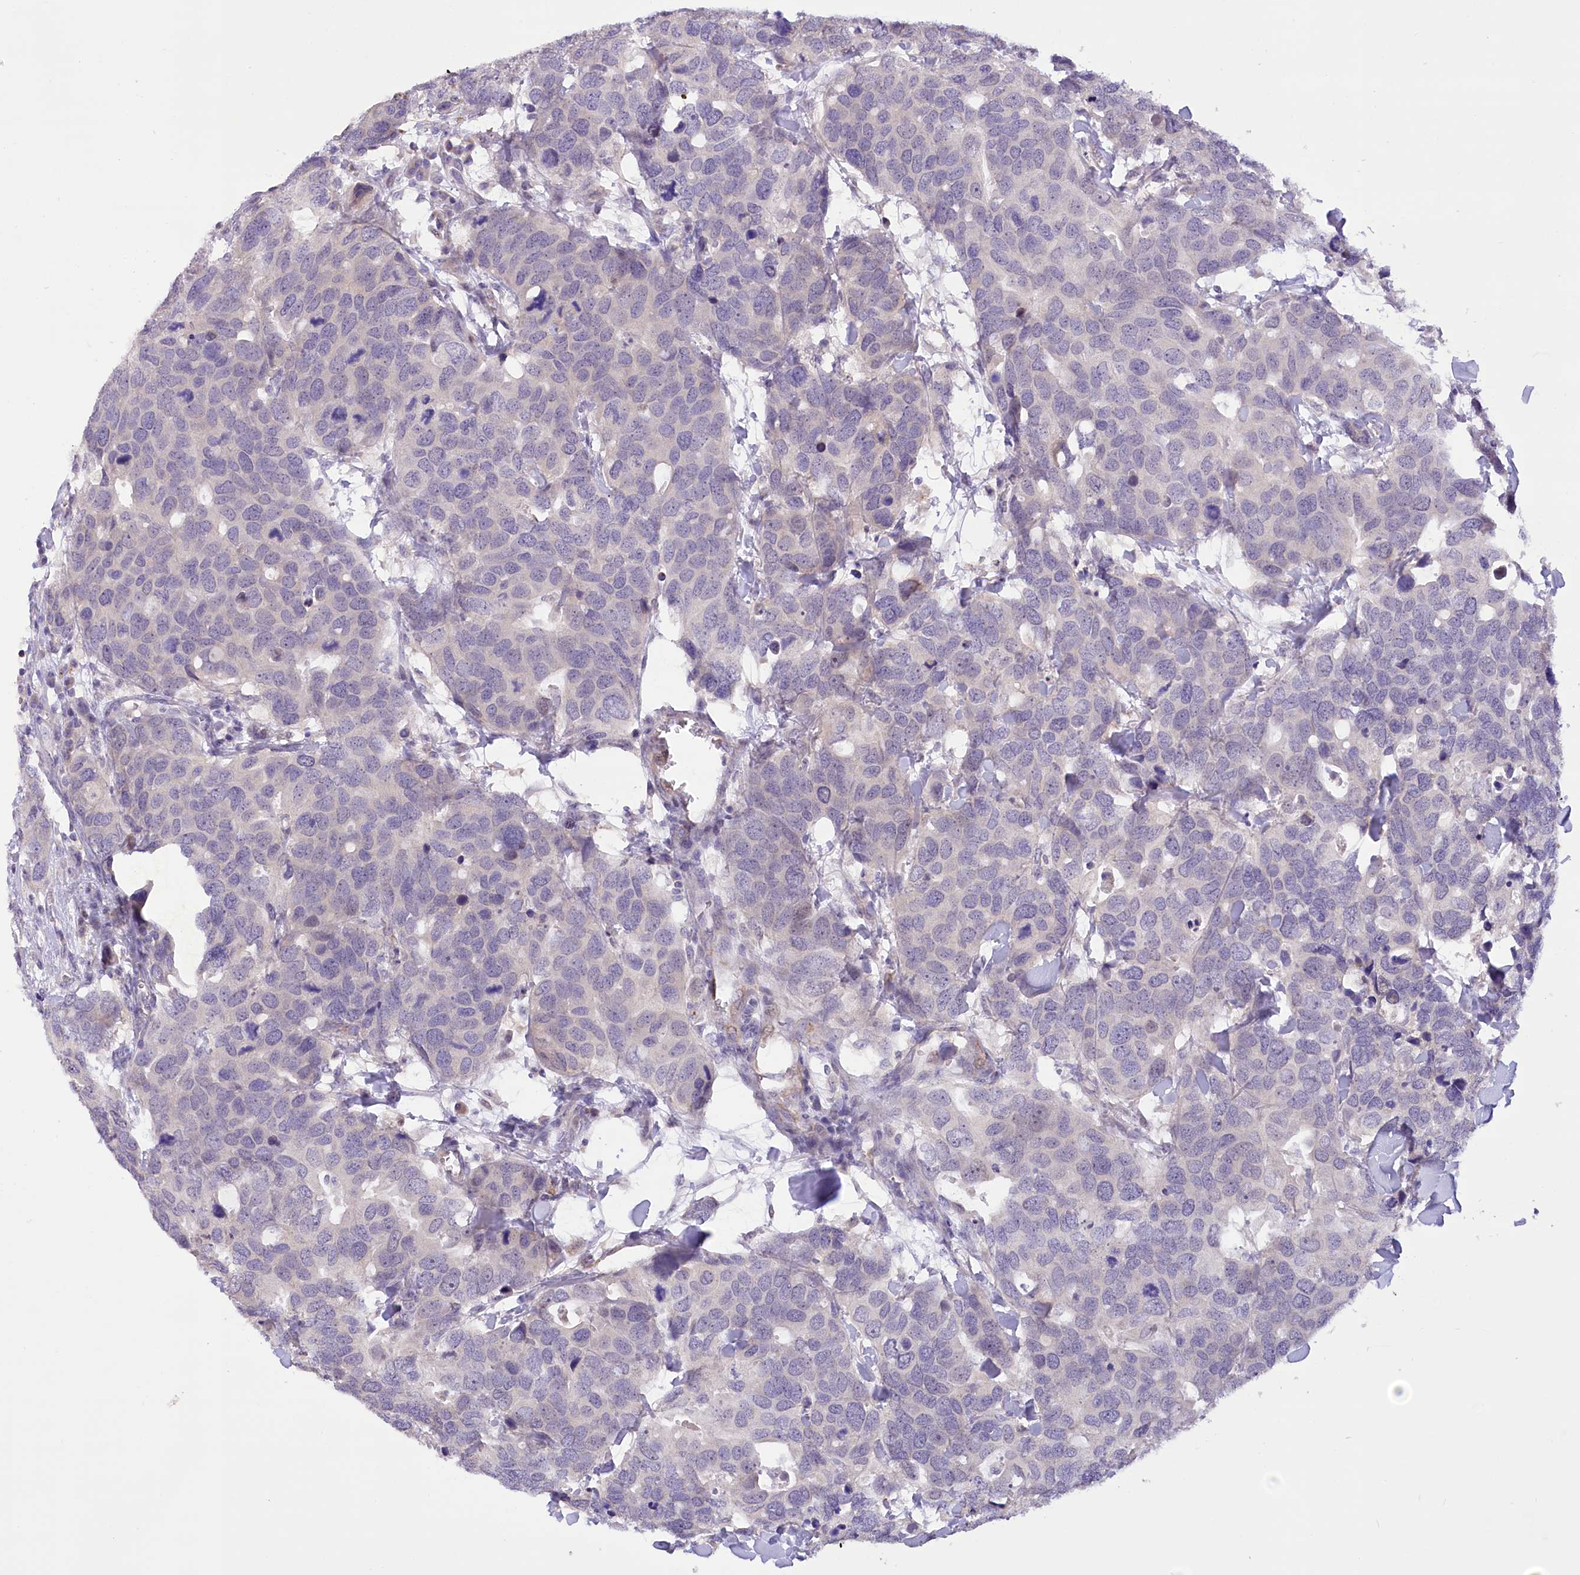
{"staining": {"intensity": "negative", "quantity": "none", "location": "none"}, "tissue": "breast cancer", "cell_type": "Tumor cells", "image_type": "cancer", "snomed": [{"axis": "morphology", "description": "Duct carcinoma"}, {"axis": "topography", "description": "Breast"}], "caption": "This micrograph is of breast cancer stained with immunohistochemistry to label a protein in brown with the nuclei are counter-stained blue. There is no staining in tumor cells. (DAB immunohistochemistry (IHC), high magnification).", "gene": "DCUN1D1", "patient": {"sex": "female", "age": 83}}